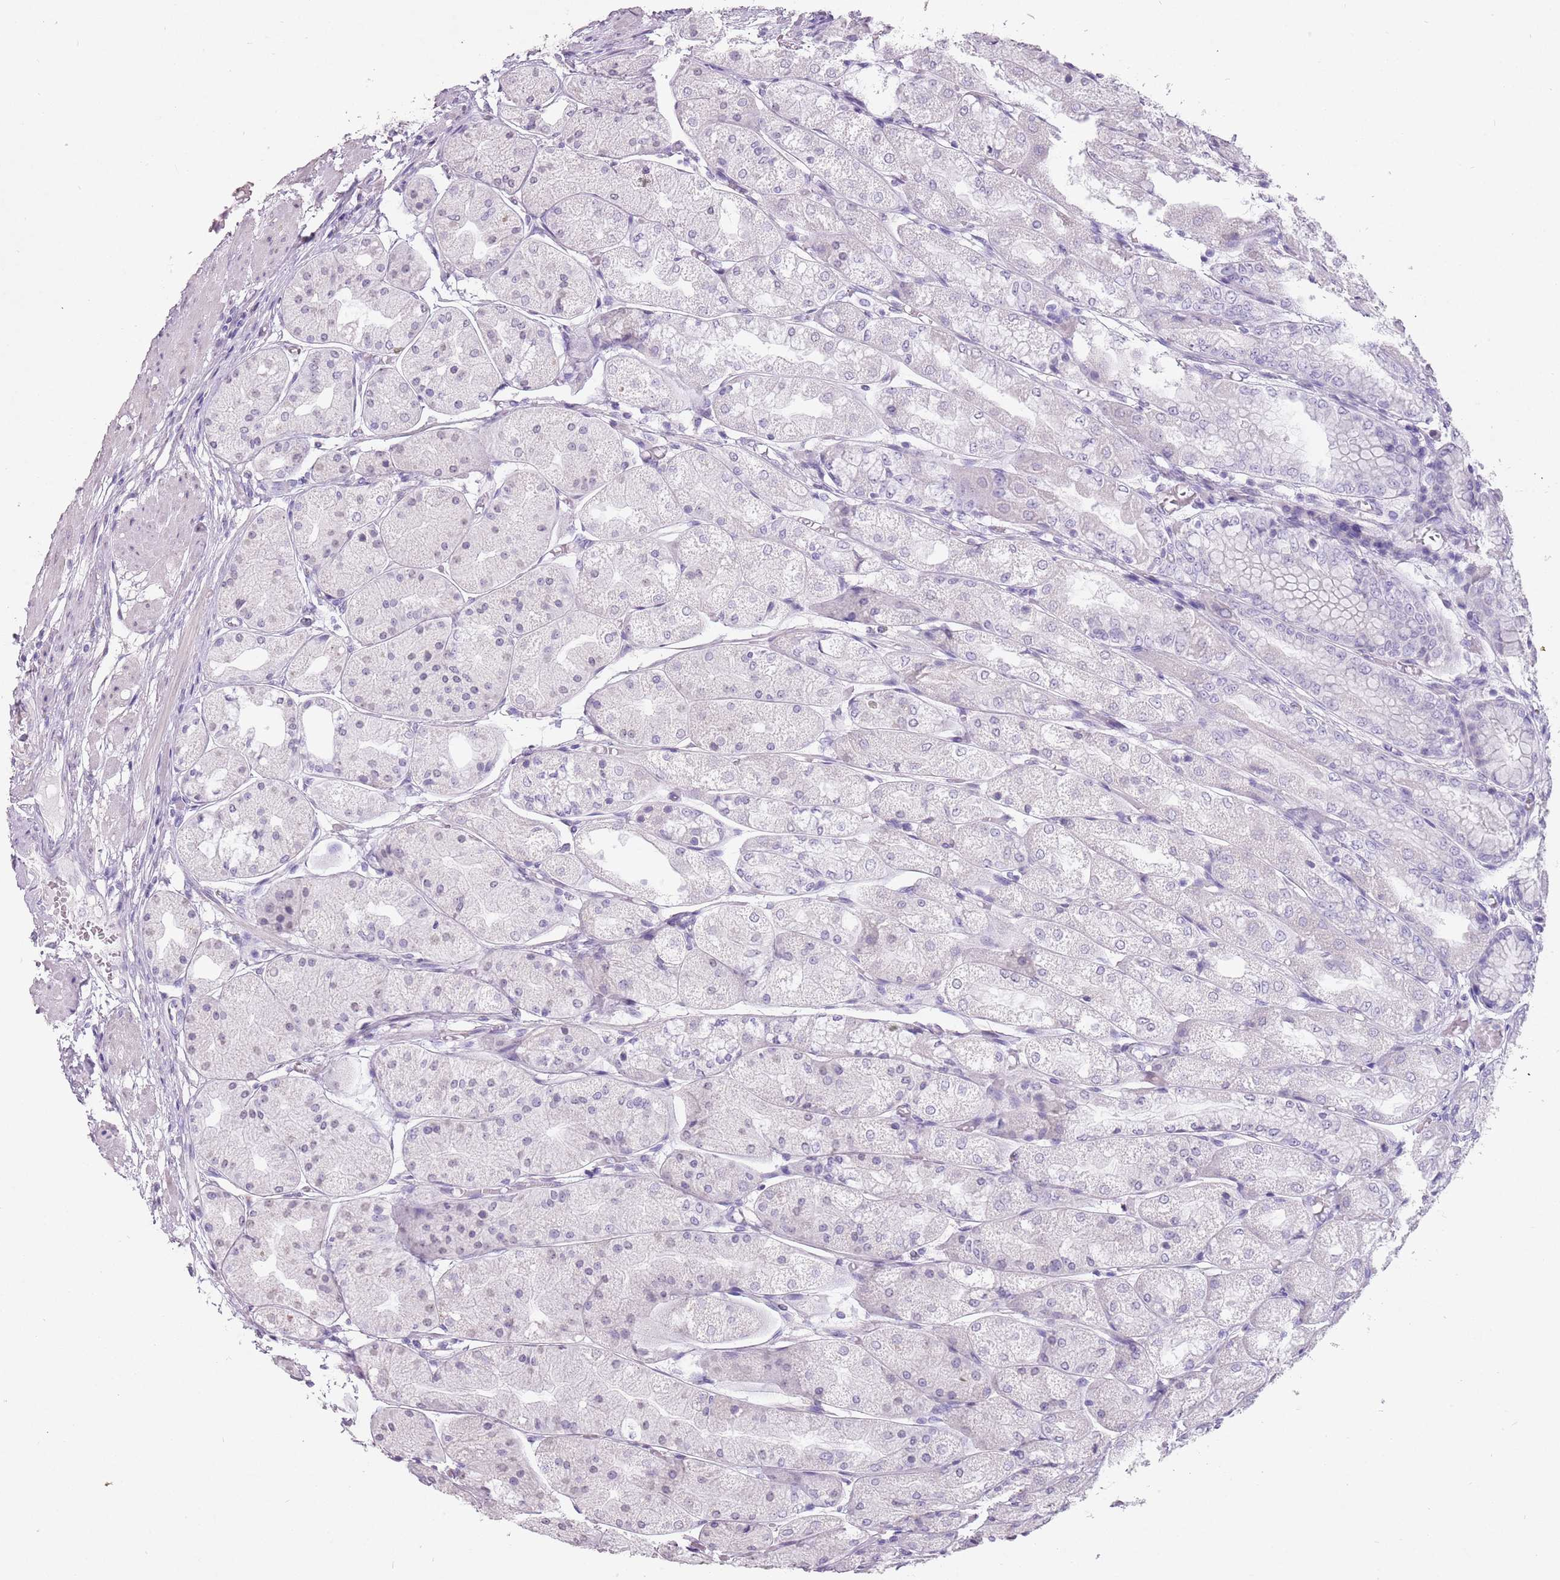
{"staining": {"intensity": "negative", "quantity": "none", "location": "none"}, "tissue": "stomach", "cell_type": "Glandular cells", "image_type": "normal", "snomed": [{"axis": "morphology", "description": "Normal tissue, NOS"}, {"axis": "topography", "description": "Stomach, upper"}], "caption": "Glandular cells show no significant protein staining in unremarkable stomach. (Stains: DAB immunohistochemistry (IHC) with hematoxylin counter stain, Microscopy: brightfield microscopy at high magnification).", "gene": "DDX4", "patient": {"sex": "male", "age": 72}}